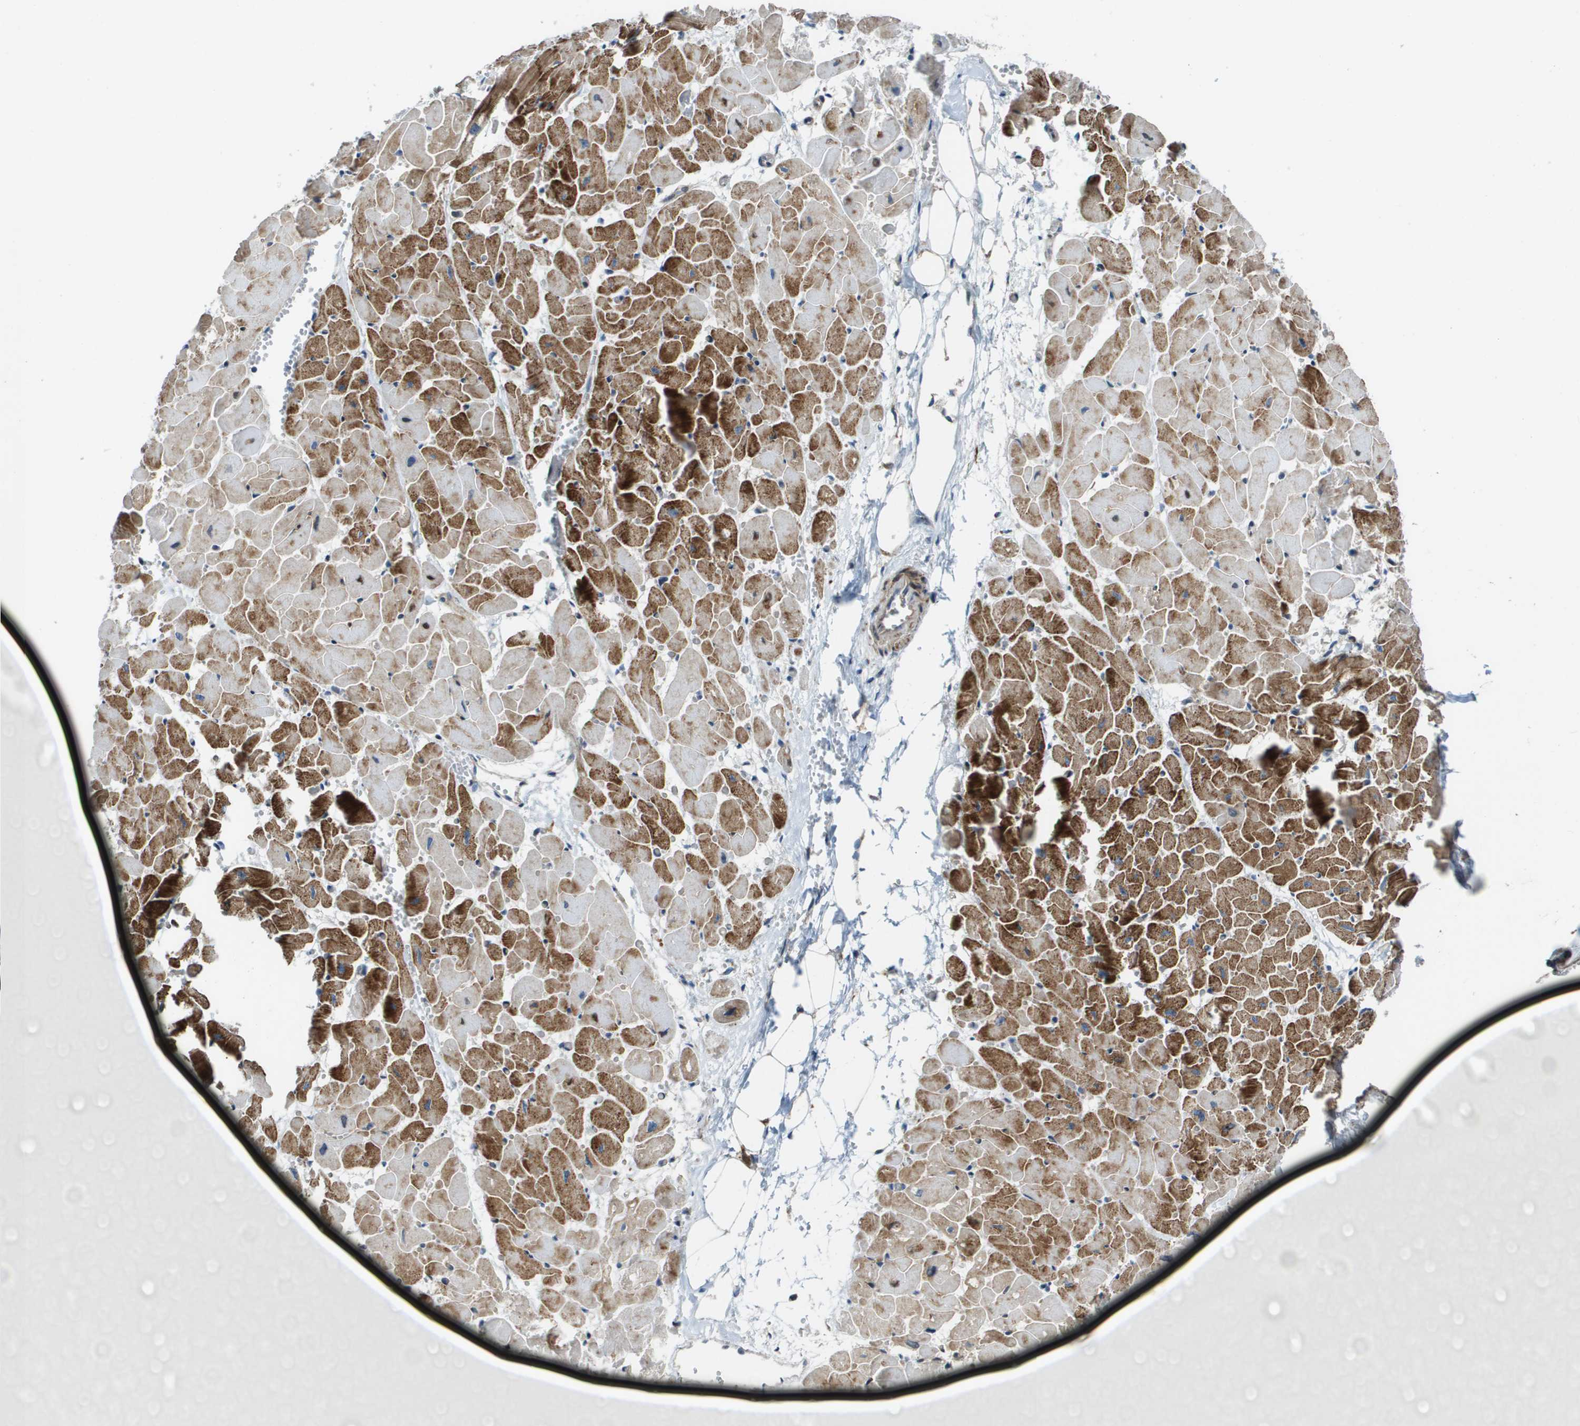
{"staining": {"intensity": "strong", "quantity": ">75%", "location": "cytoplasmic/membranous"}, "tissue": "heart muscle", "cell_type": "Cardiomyocytes", "image_type": "normal", "snomed": [{"axis": "morphology", "description": "Normal tissue, NOS"}, {"axis": "topography", "description": "Heart"}], "caption": "Immunohistochemical staining of unremarkable heart muscle reveals >75% levels of strong cytoplasmic/membranous protein positivity in approximately >75% of cardiomyocytes.", "gene": "MGAT3", "patient": {"sex": "female", "age": 19}}